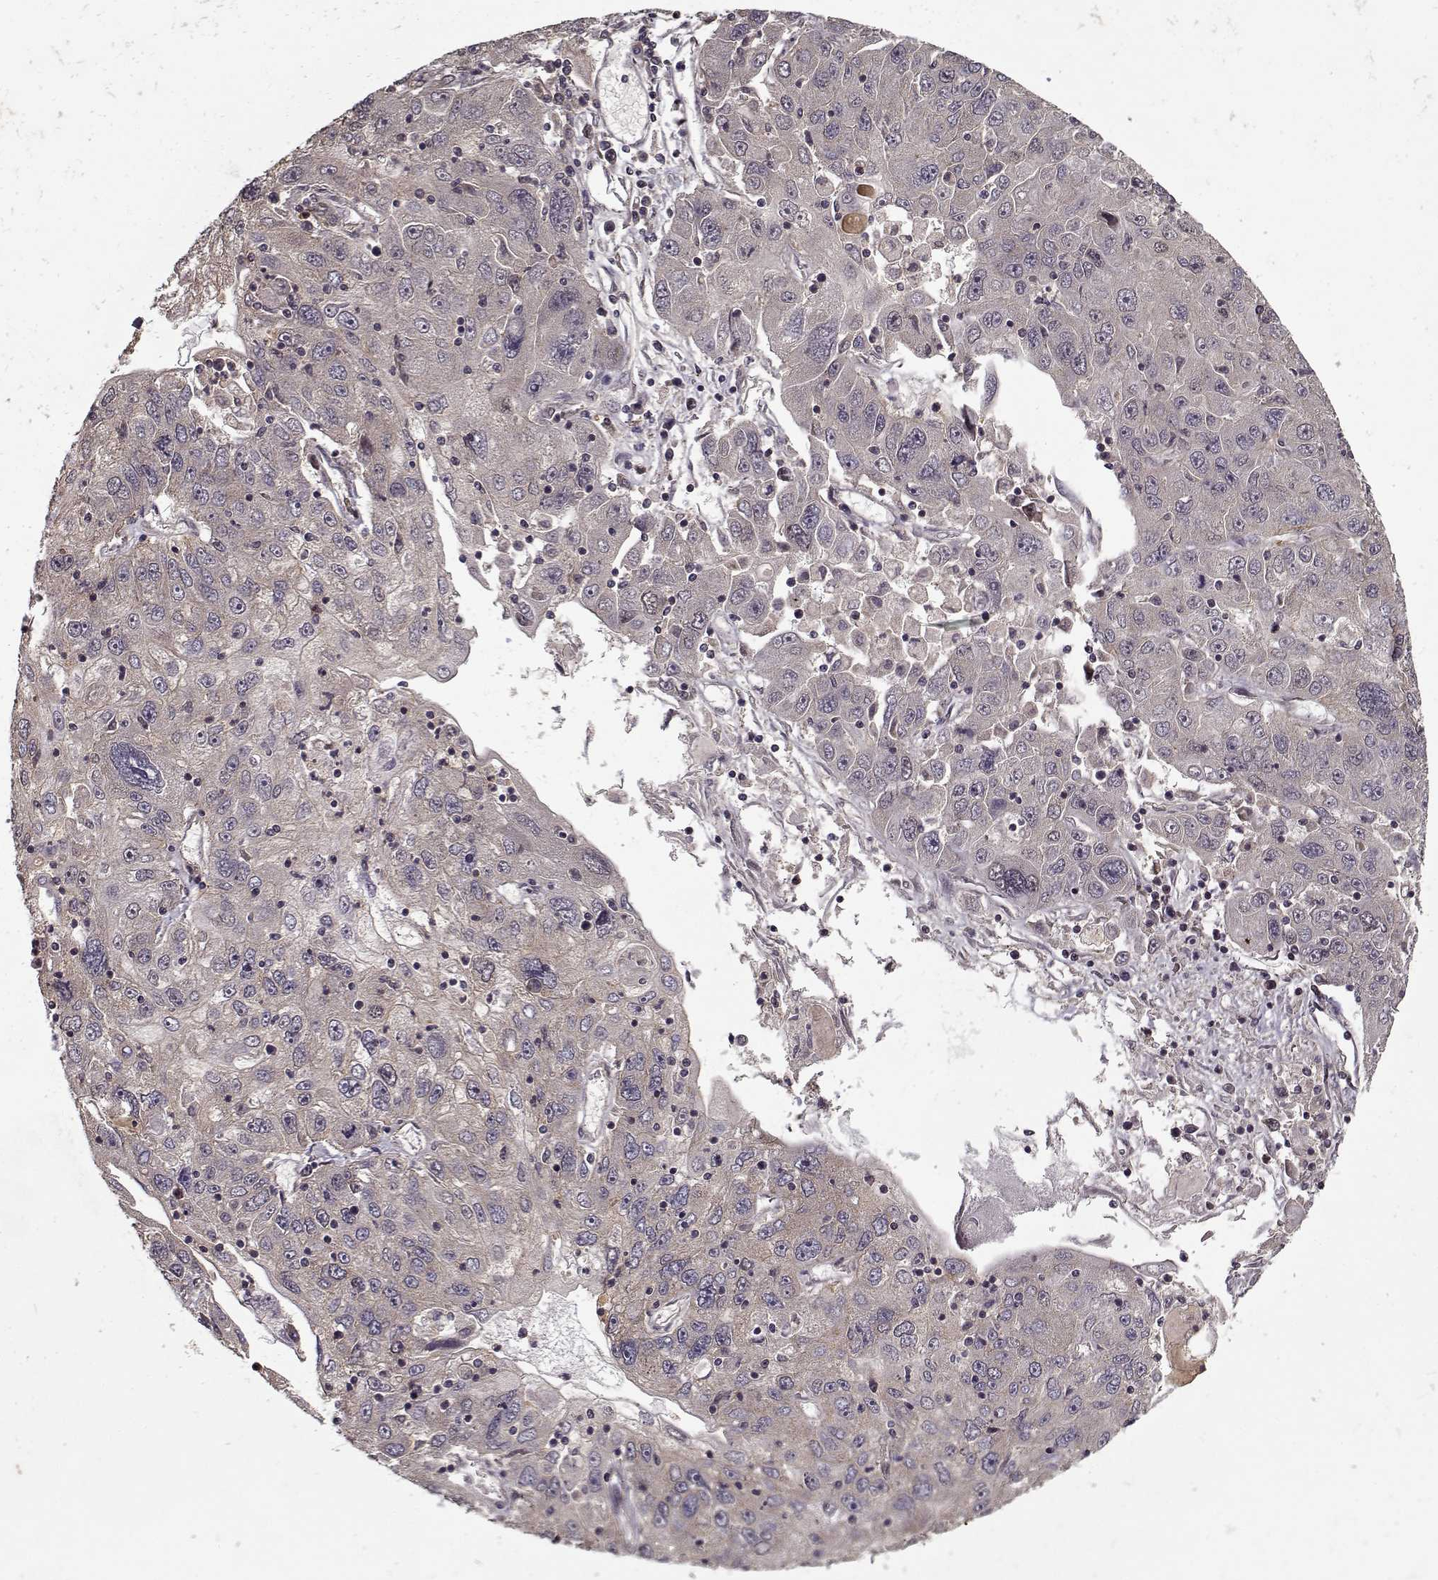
{"staining": {"intensity": "negative", "quantity": "none", "location": "none"}, "tissue": "stomach cancer", "cell_type": "Tumor cells", "image_type": "cancer", "snomed": [{"axis": "morphology", "description": "Adenocarcinoma, NOS"}, {"axis": "topography", "description": "Stomach"}], "caption": "This is an immunohistochemistry image of human stomach cancer. There is no positivity in tumor cells.", "gene": "PPP1R12A", "patient": {"sex": "male", "age": 56}}